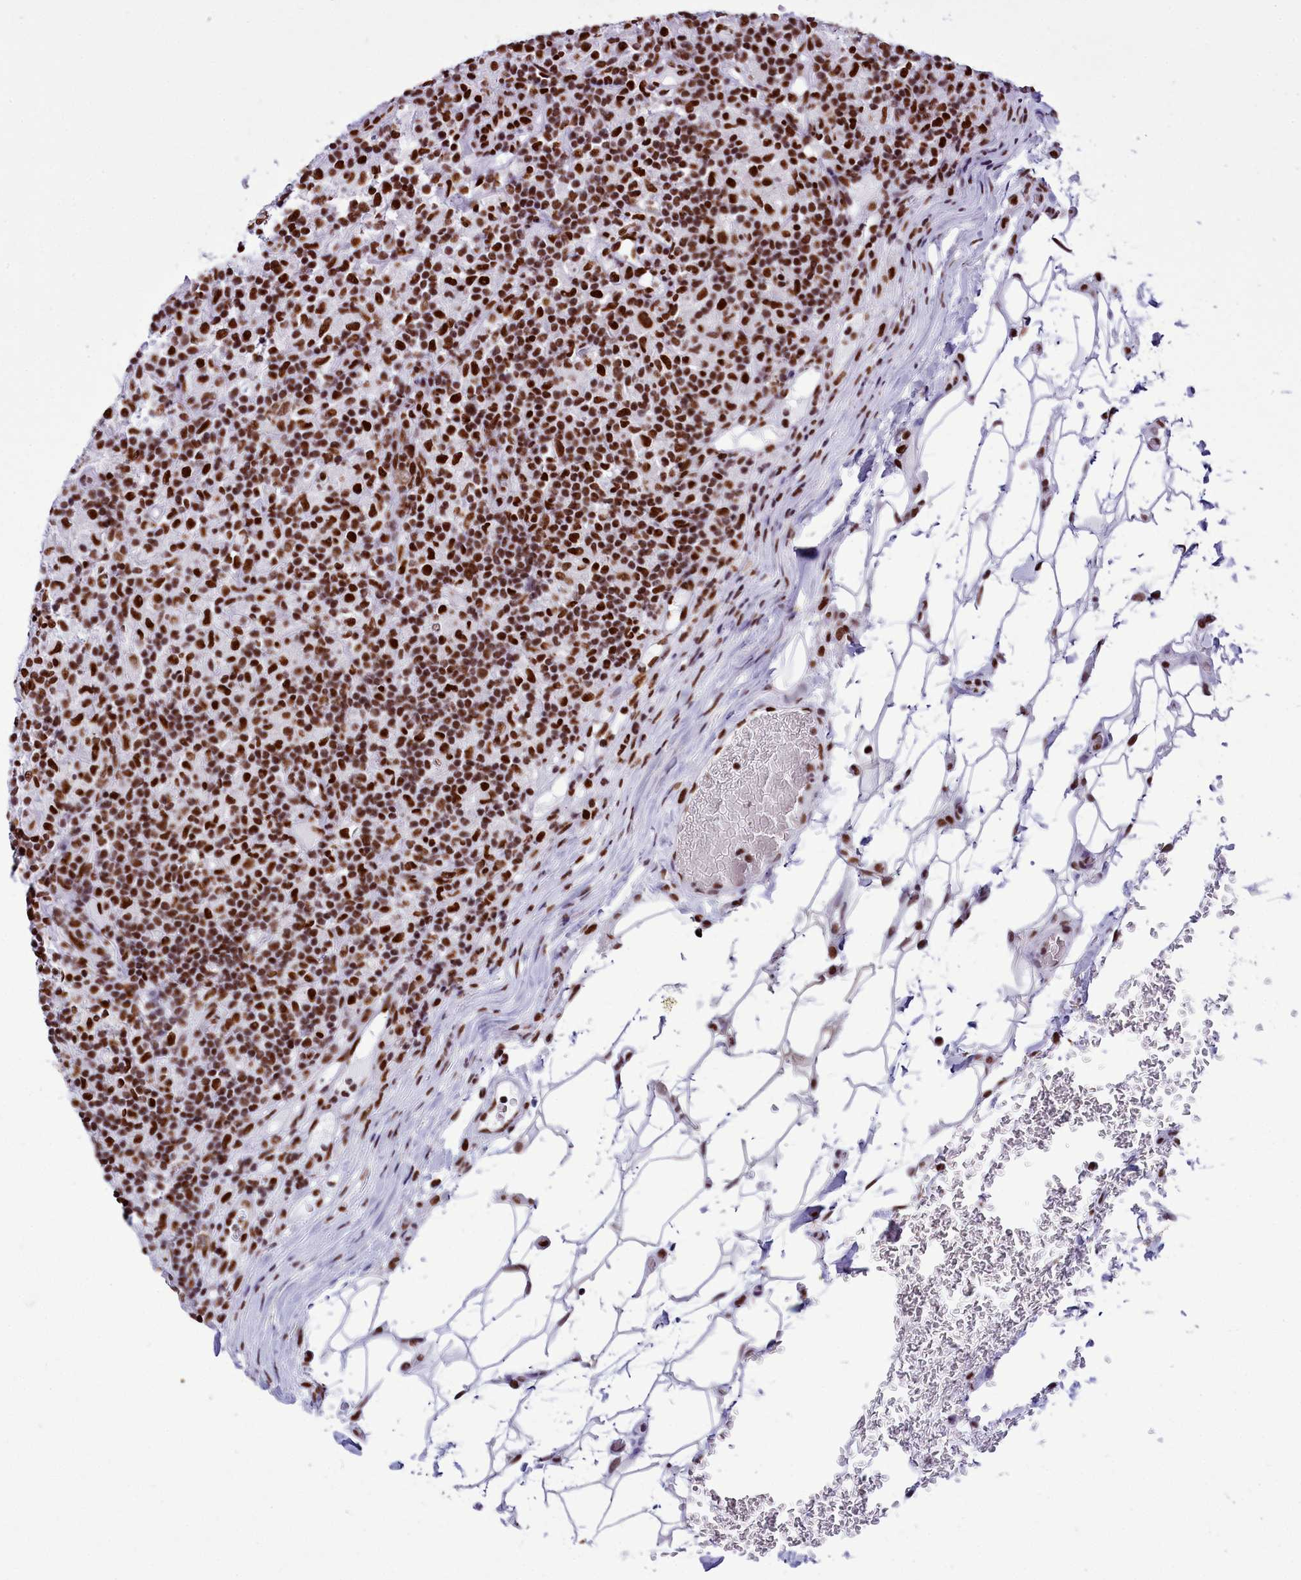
{"staining": {"intensity": "moderate", "quantity": ">75%", "location": "nuclear"}, "tissue": "lymphoma", "cell_type": "Tumor cells", "image_type": "cancer", "snomed": [{"axis": "morphology", "description": "Hodgkin's disease, NOS"}, {"axis": "topography", "description": "Lymph node"}], "caption": "A medium amount of moderate nuclear staining is appreciated in about >75% of tumor cells in Hodgkin's disease tissue. Nuclei are stained in blue.", "gene": "RALY", "patient": {"sex": "male", "age": 70}}